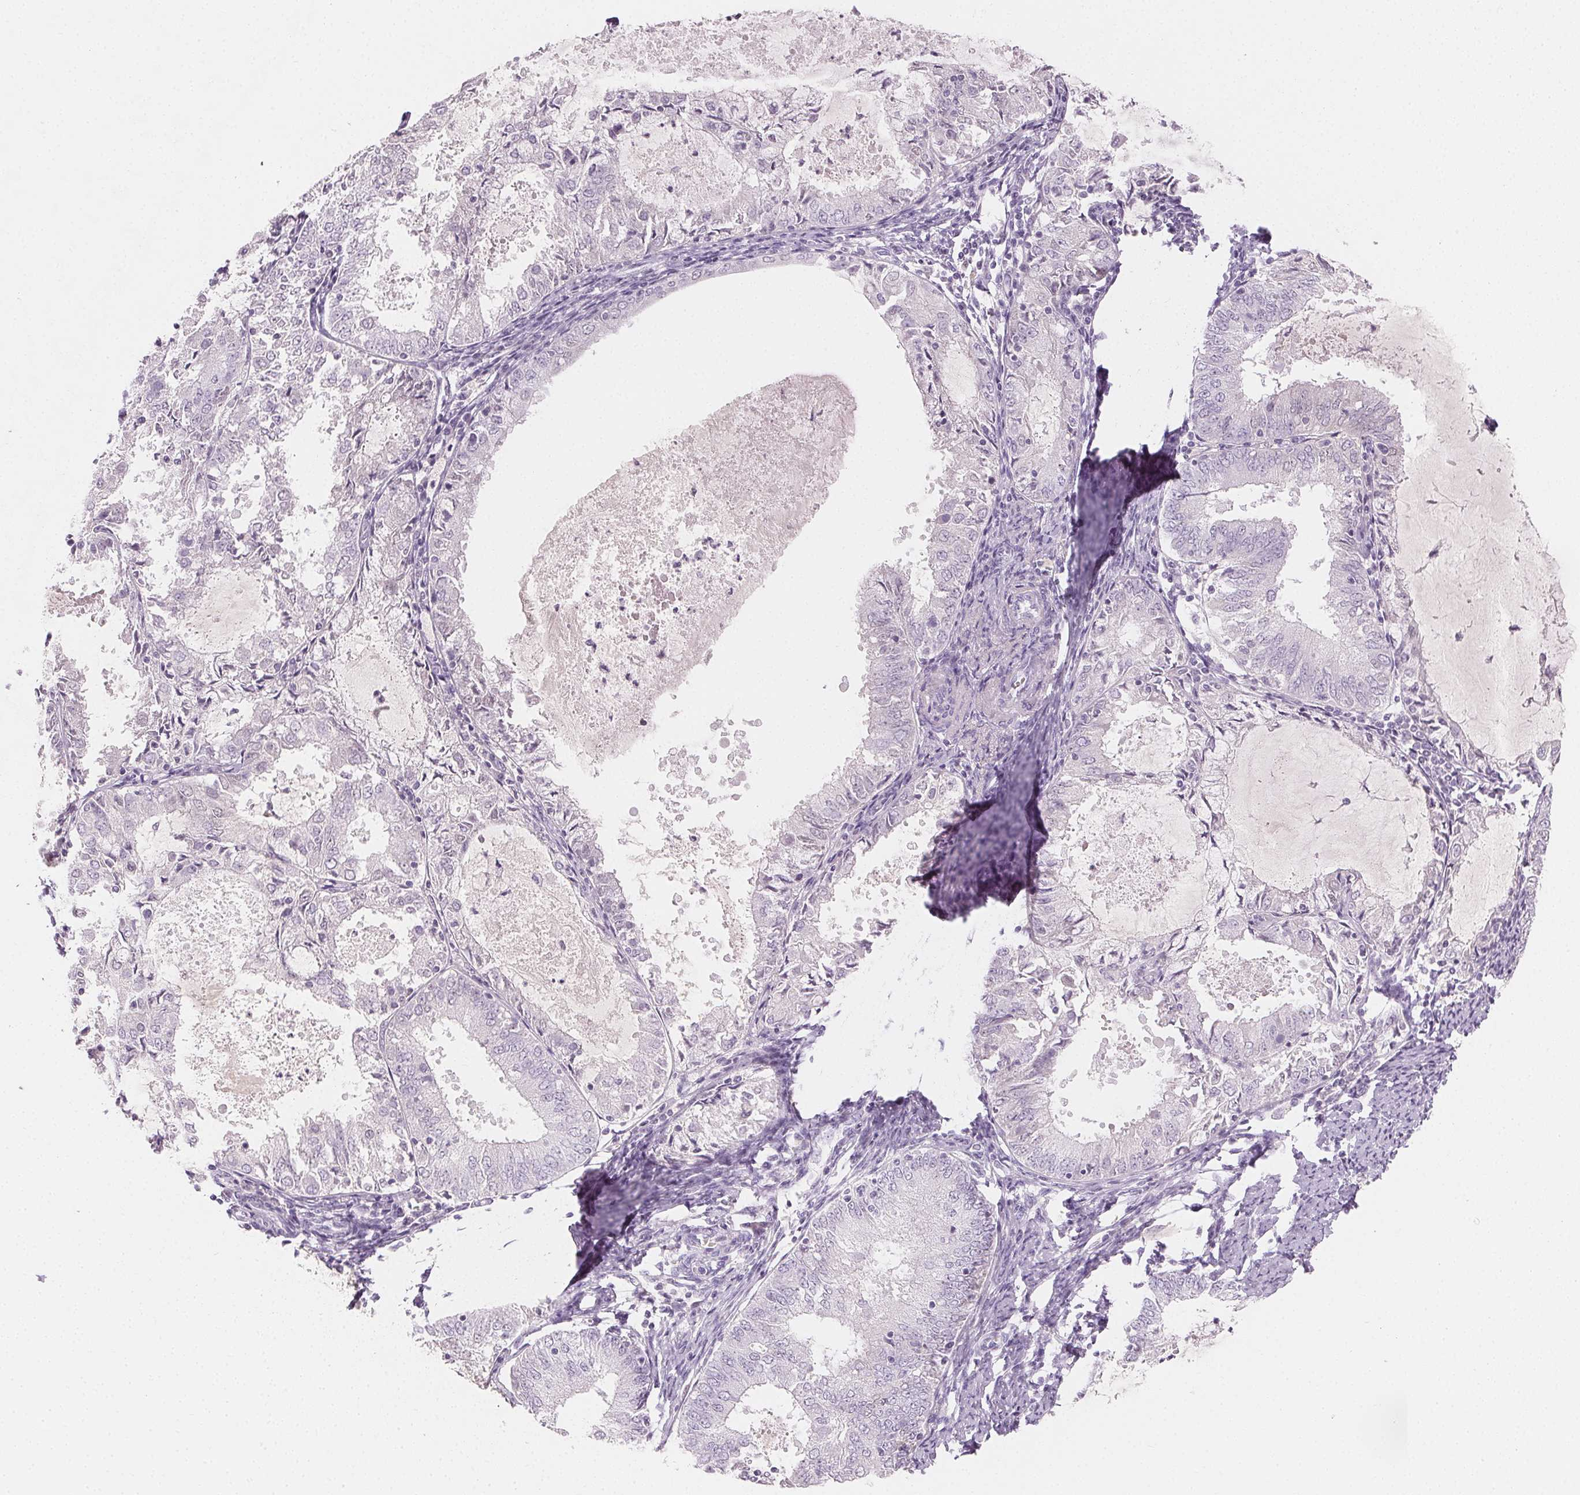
{"staining": {"intensity": "negative", "quantity": "none", "location": "none"}, "tissue": "endometrial cancer", "cell_type": "Tumor cells", "image_type": "cancer", "snomed": [{"axis": "morphology", "description": "Adenocarcinoma, NOS"}, {"axis": "topography", "description": "Endometrium"}], "caption": "High power microscopy histopathology image of an immunohistochemistry (IHC) histopathology image of endometrial cancer, revealing no significant positivity in tumor cells.", "gene": "AFM", "patient": {"sex": "female", "age": 57}}